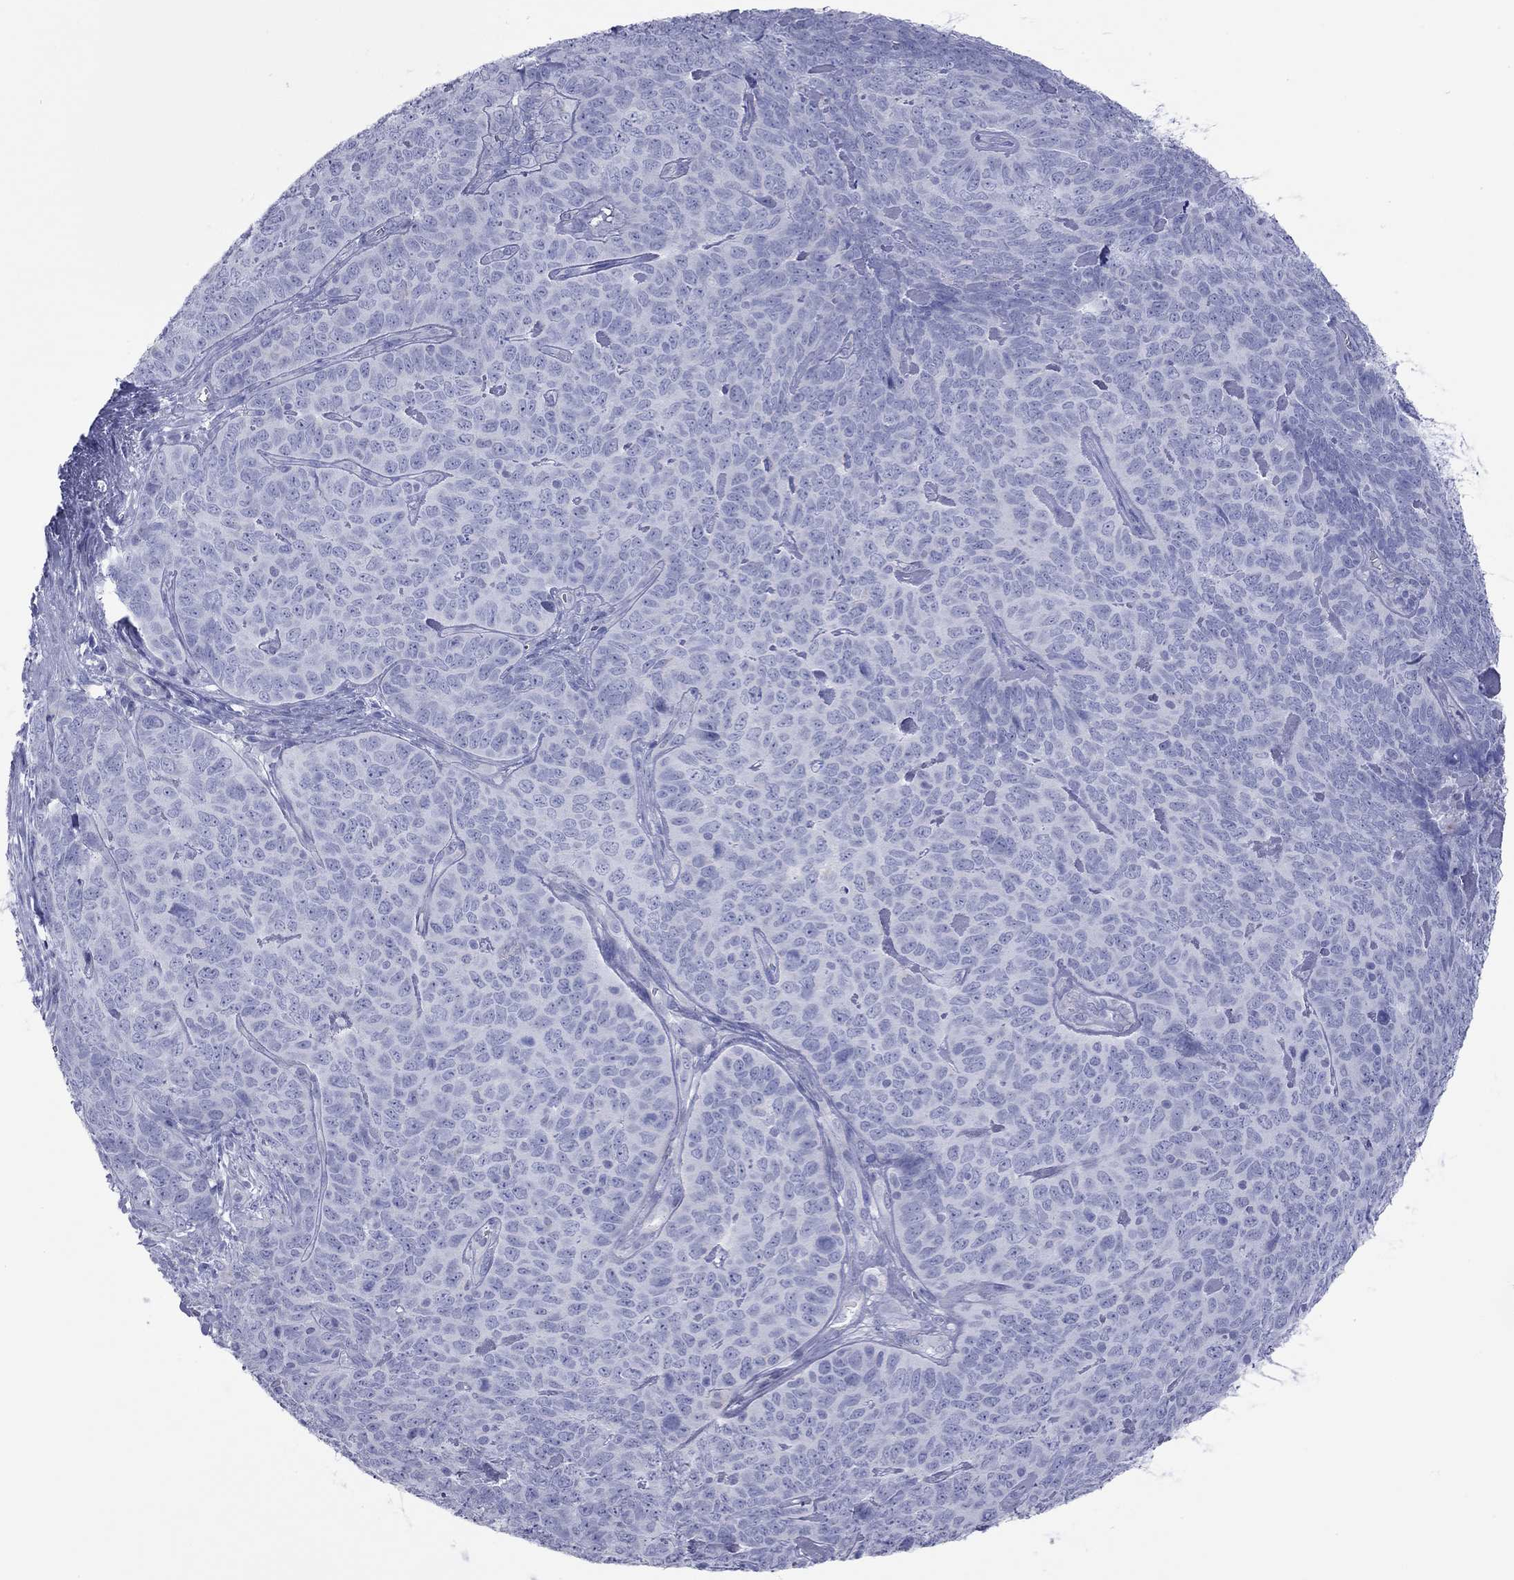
{"staining": {"intensity": "negative", "quantity": "none", "location": "none"}, "tissue": "skin cancer", "cell_type": "Tumor cells", "image_type": "cancer", "snomed": [{"axis": "morphology", "description": "Squamous cell carcinoma, NOS"}, {"axis": "topography", "description": "Skin"}, {"axis": "topography", "description": "Anal"}], "caption": "Micrograph shows no protein staining in tumor cells of skin cancer (squamous cell carcinoma) tissue.", "gene": "VSIG10", "patient": {"sex": "female", "age": 51}}